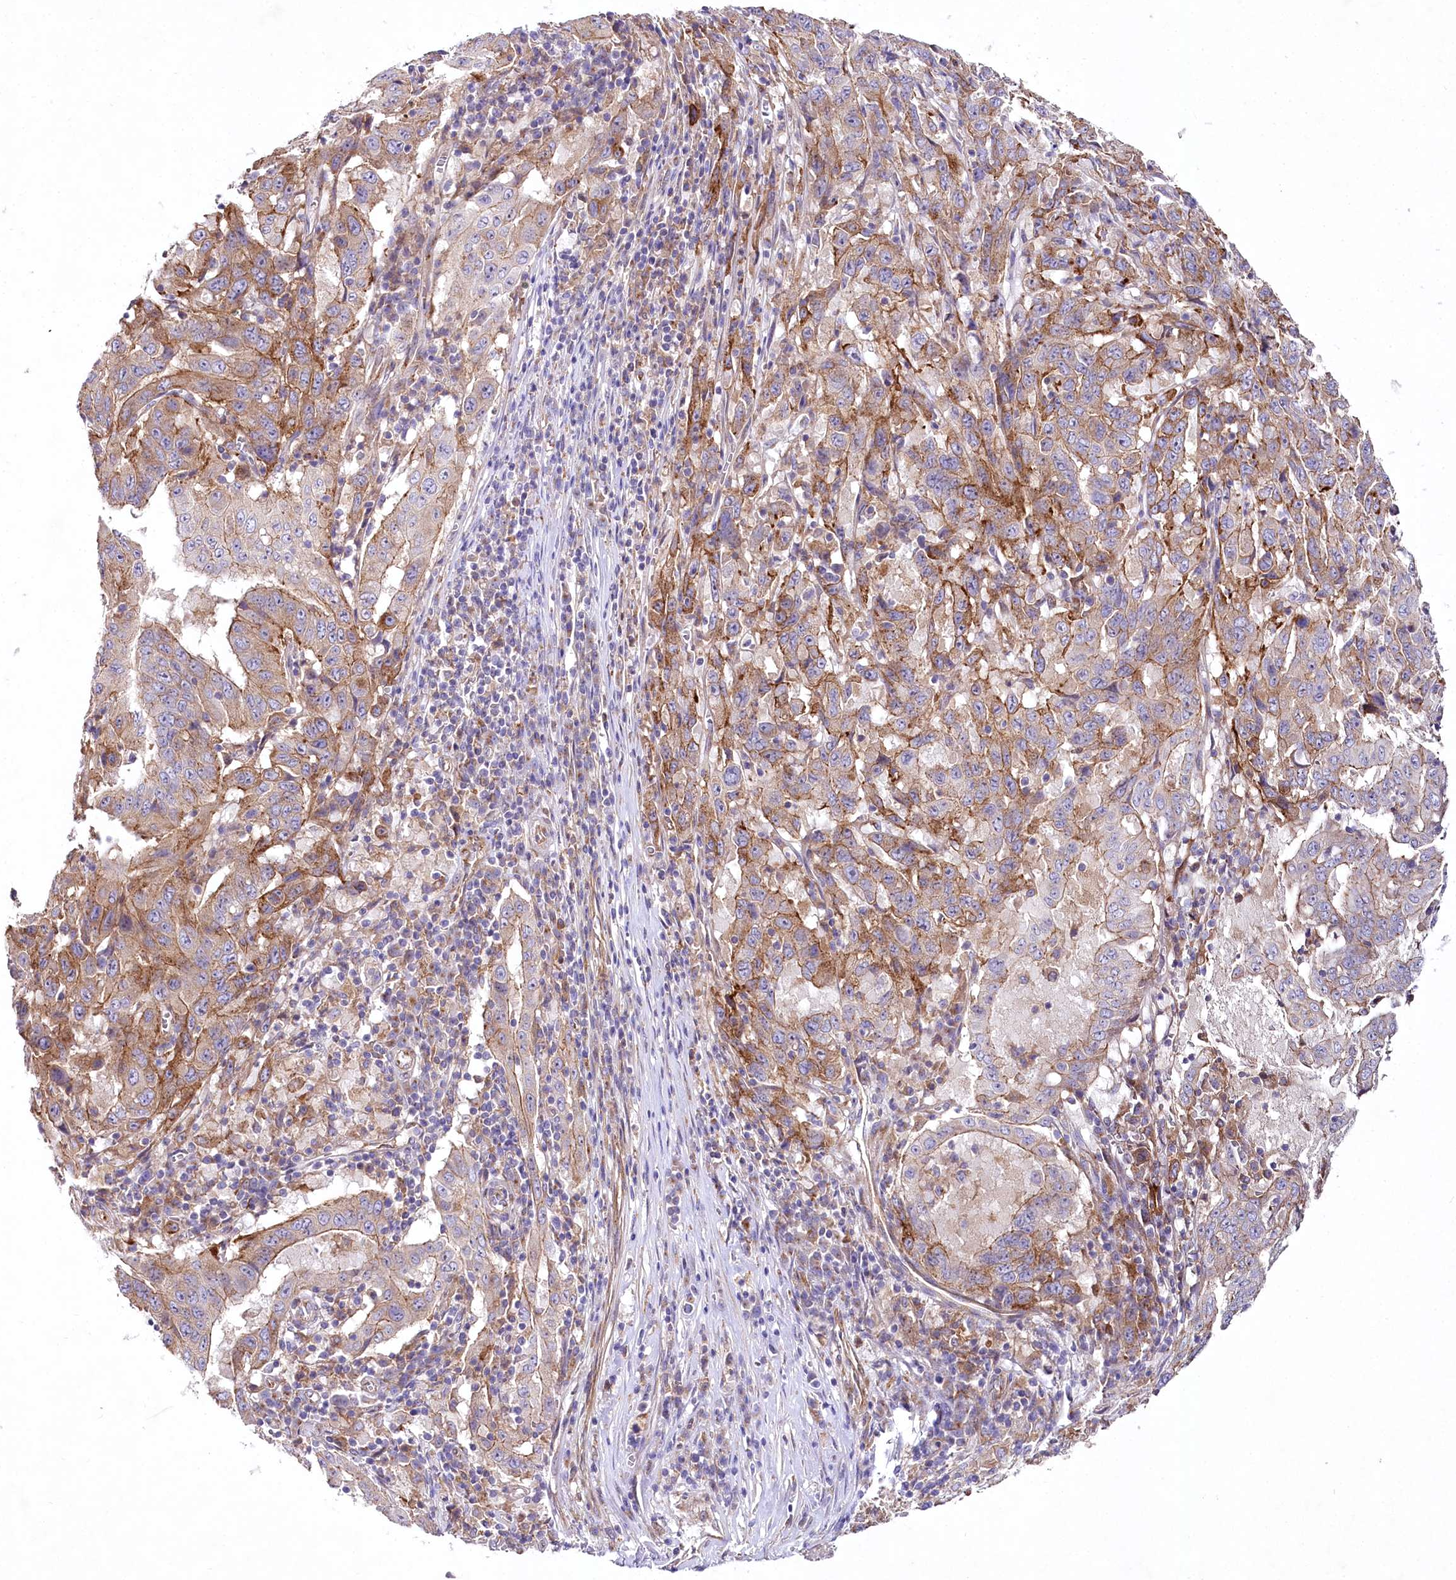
{"staining": {"intensity": "moderate", "quantity": ">75%", "location": "cytoplasmic/membranous"}, "tissue": "pancreatic cancer", "cell_type": "Tumor cells", "image_type": "cancer", "snomed": [{"axis": "morphology", "description": "Adenocarcinoma, NOS"}, {"axis": "topography", "description": "Pancreas"}], "caption": "DAB (3,3'-diaminobenzidine) immunohistochemical staining of pancreatic cancer shows moderate cytoplasmic/membranous protein expression in approximately >75% of tumor cells. Immunohistochemistry (ihc) stains the protein in brown and the nuclei are stained blue.", "gene": "STX6", "patient": {"sex": "male", "age": 63}}